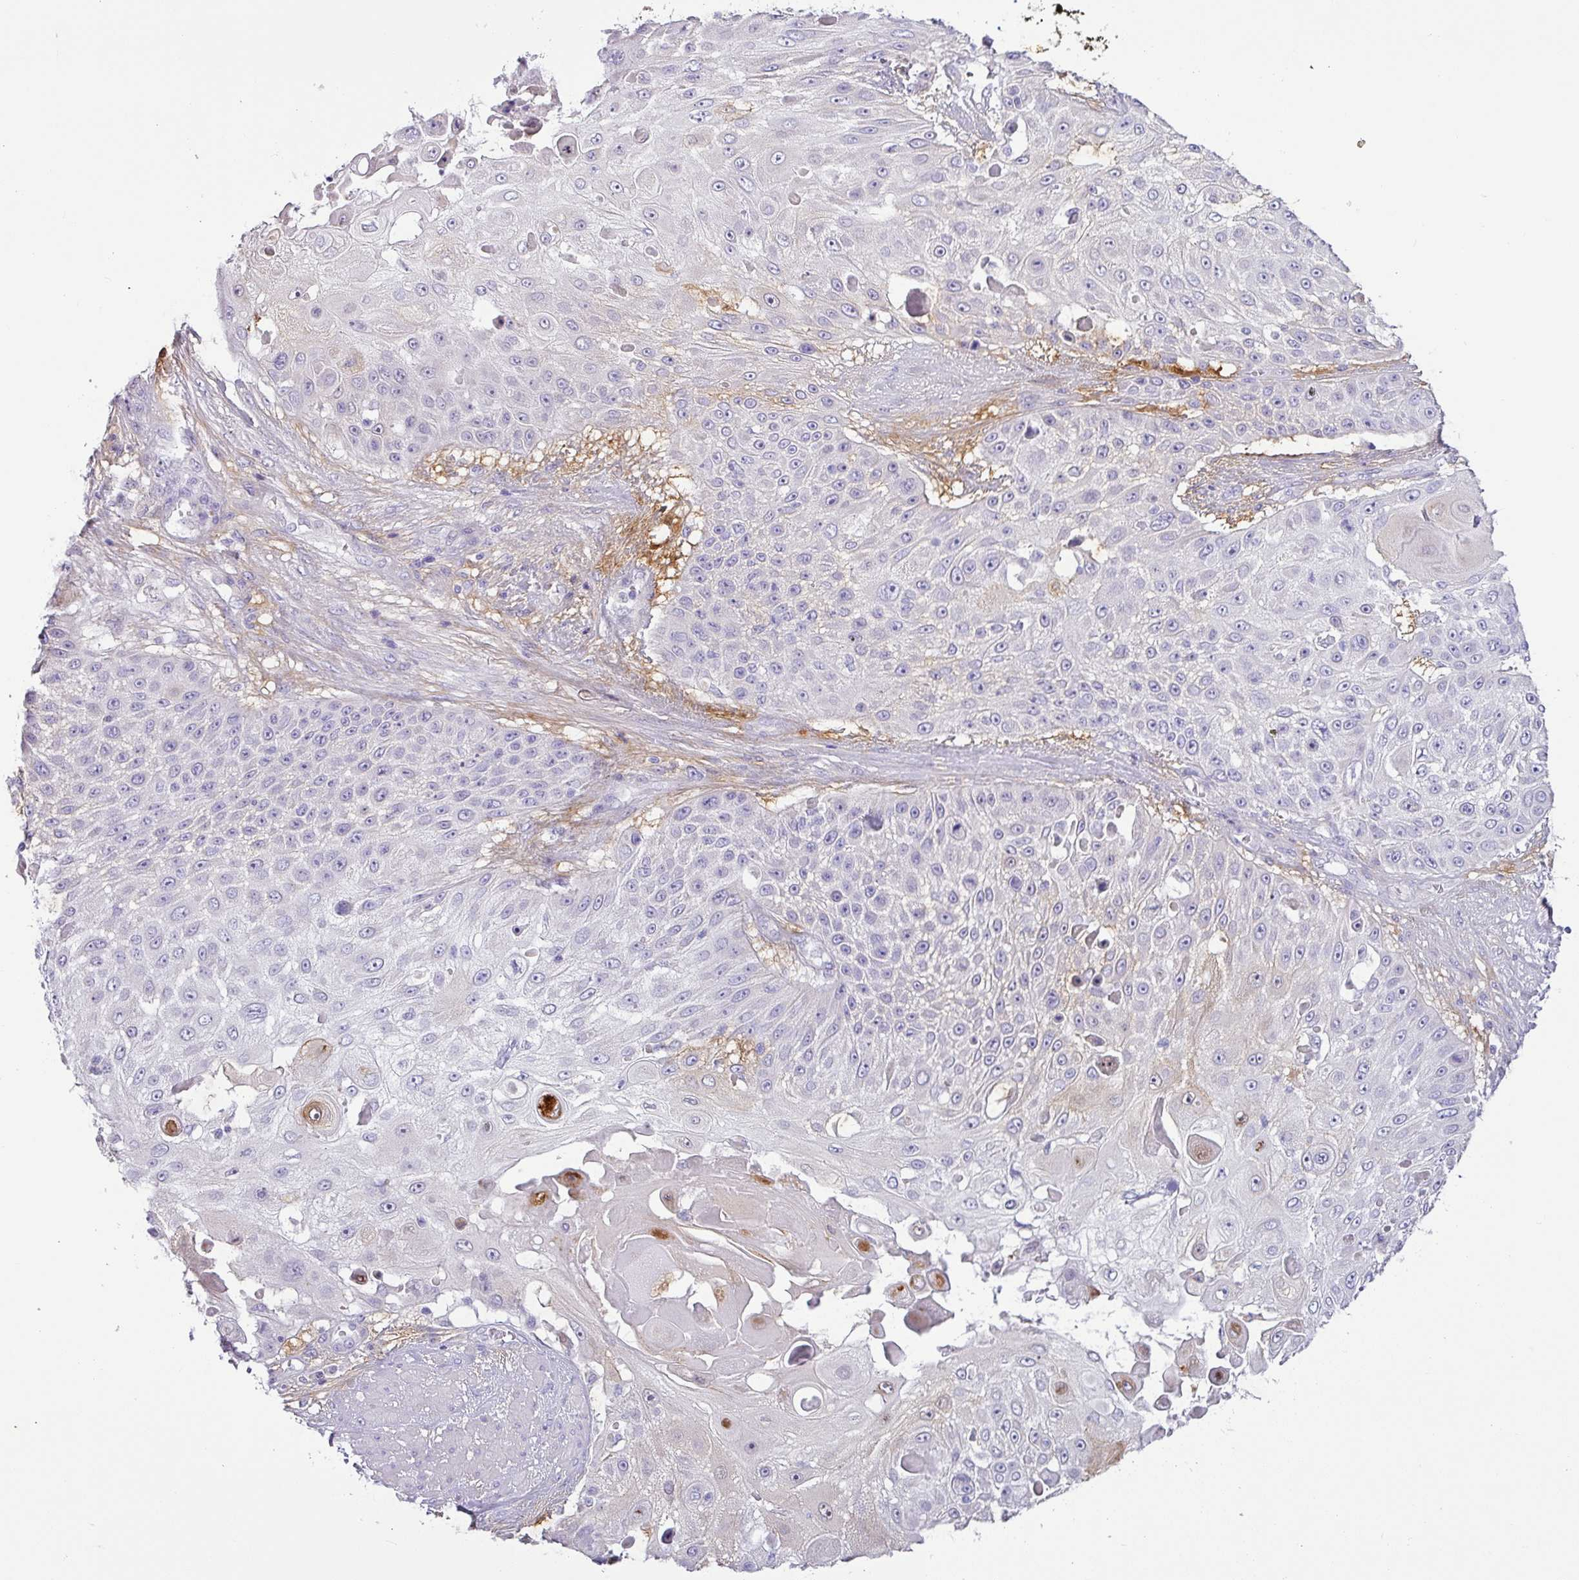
{"staining": {"intensity": "negative", "quantity": "none", "location": "none"}, "tissue": "skin cancer", "cell_type": "Tumor cells", "image_type": "cancer", "snomed": [{"axis": "morphology", "description": "Squamous cell carcinoma, NOS"}, {"axis": "topography", "description": "Skin"}], "caption": "A high-resolution image shows IHC staining of skin cancer (squamous cell carcinoma), which shows no significant positivity in tumor cells. Brightfield microscopy of immunohistochemistry (IHC) stained with DAB (brown) and hematoxylin (blue), captured at high magnification.", "gene": "SH2D3C", "patient": {"sex": "female", "age": 86}}